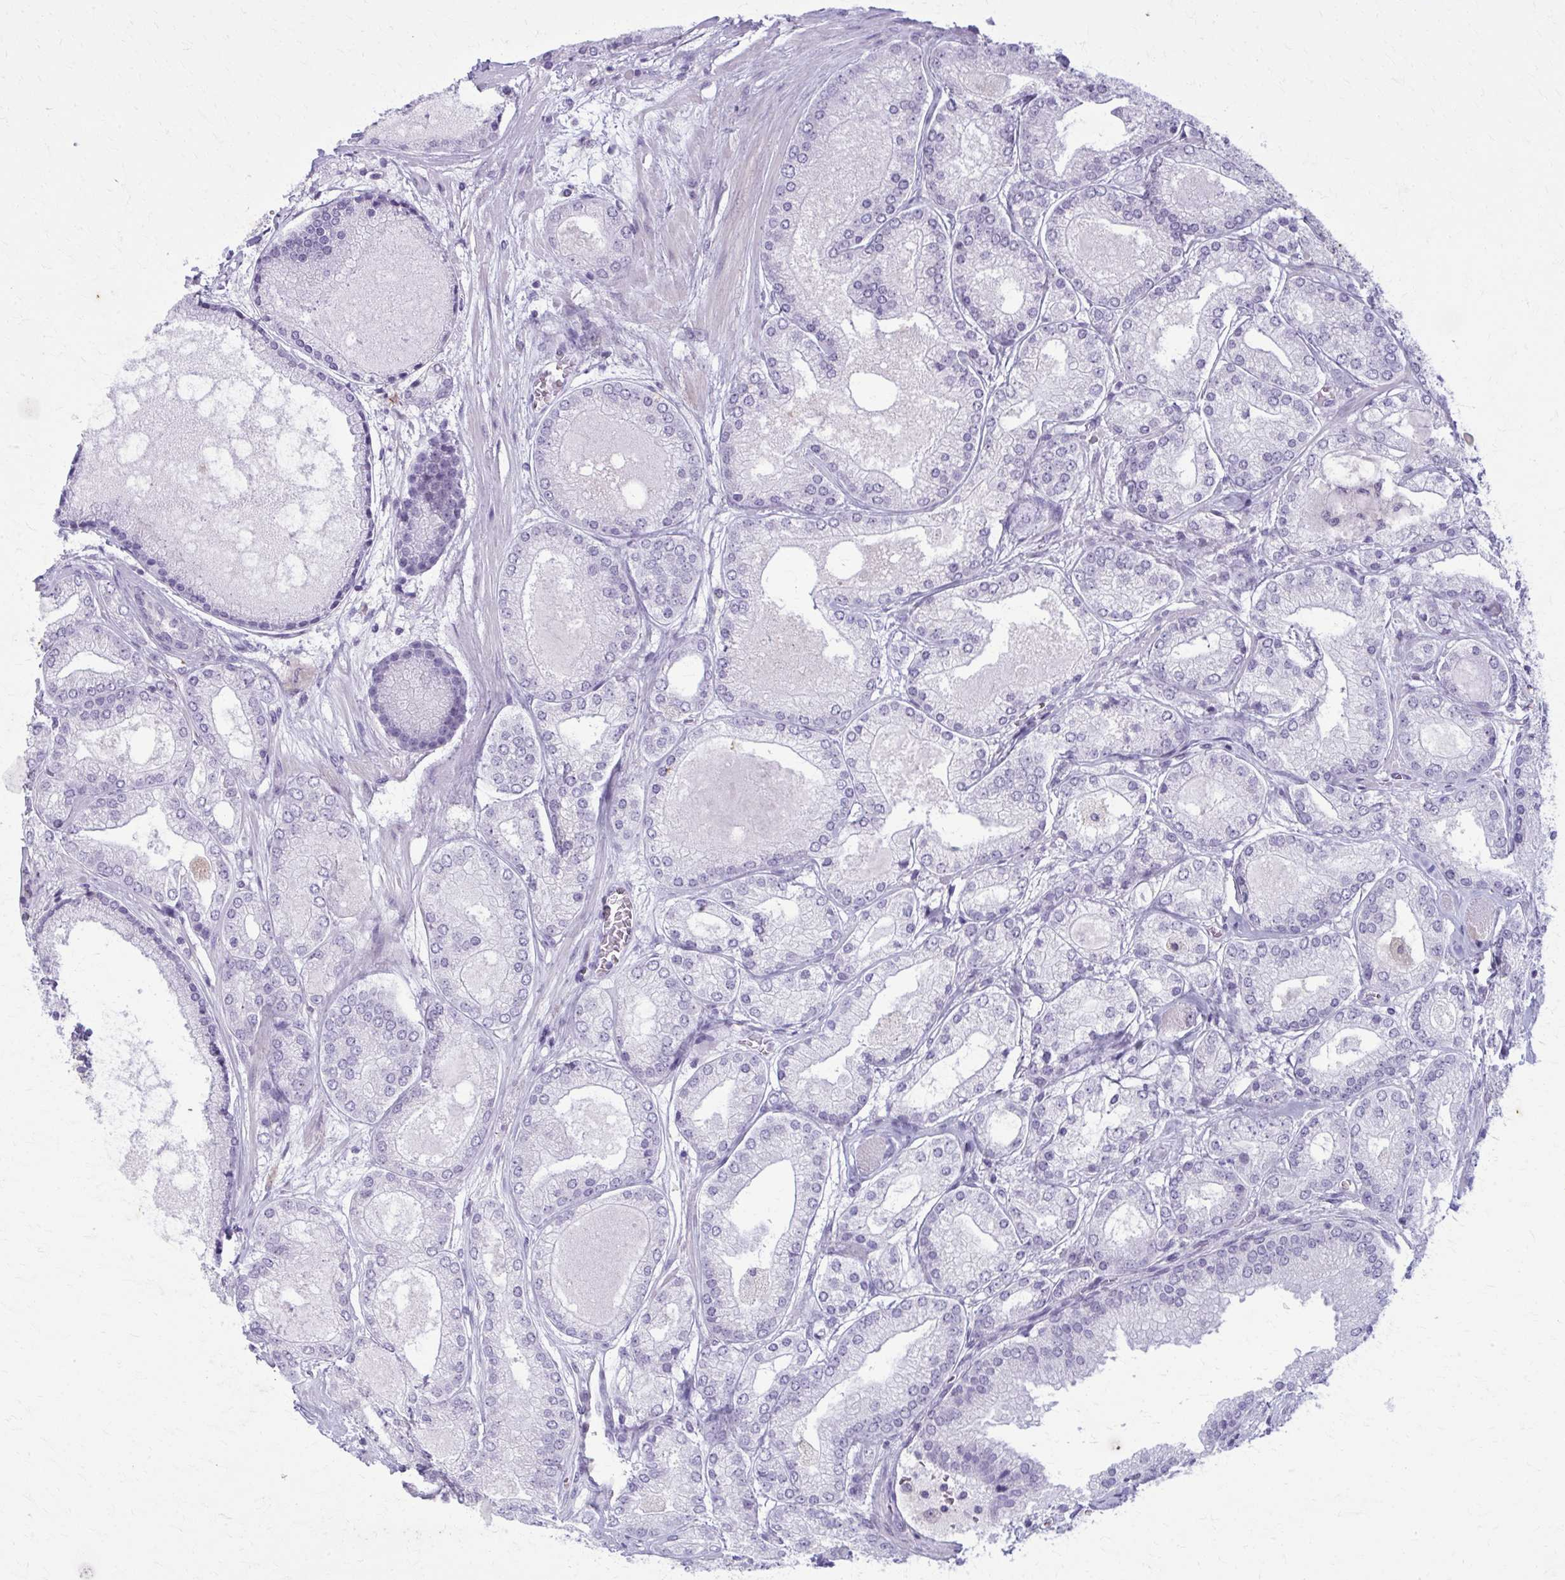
{"staining": {"intensity": "negative", "quantity": "none", "location": "none"}, "tissue": "prostate cancer", "cell_type": "Tumor cells", "image_type": "cancer", "snomed": [{"axis": "morphology", "description": "Adenocarcinoma, High grade"}, {"axis": "topography", "description": "Prostate"}], "caption": "High magnification brightfield microscopy of prostate cancer stained with DAB (brown) and counterstained with hematoxylin (blue): tumor cells show no significant staining.", "gene": "CARD9", "patient": {"sex": "male", "age": 67}}